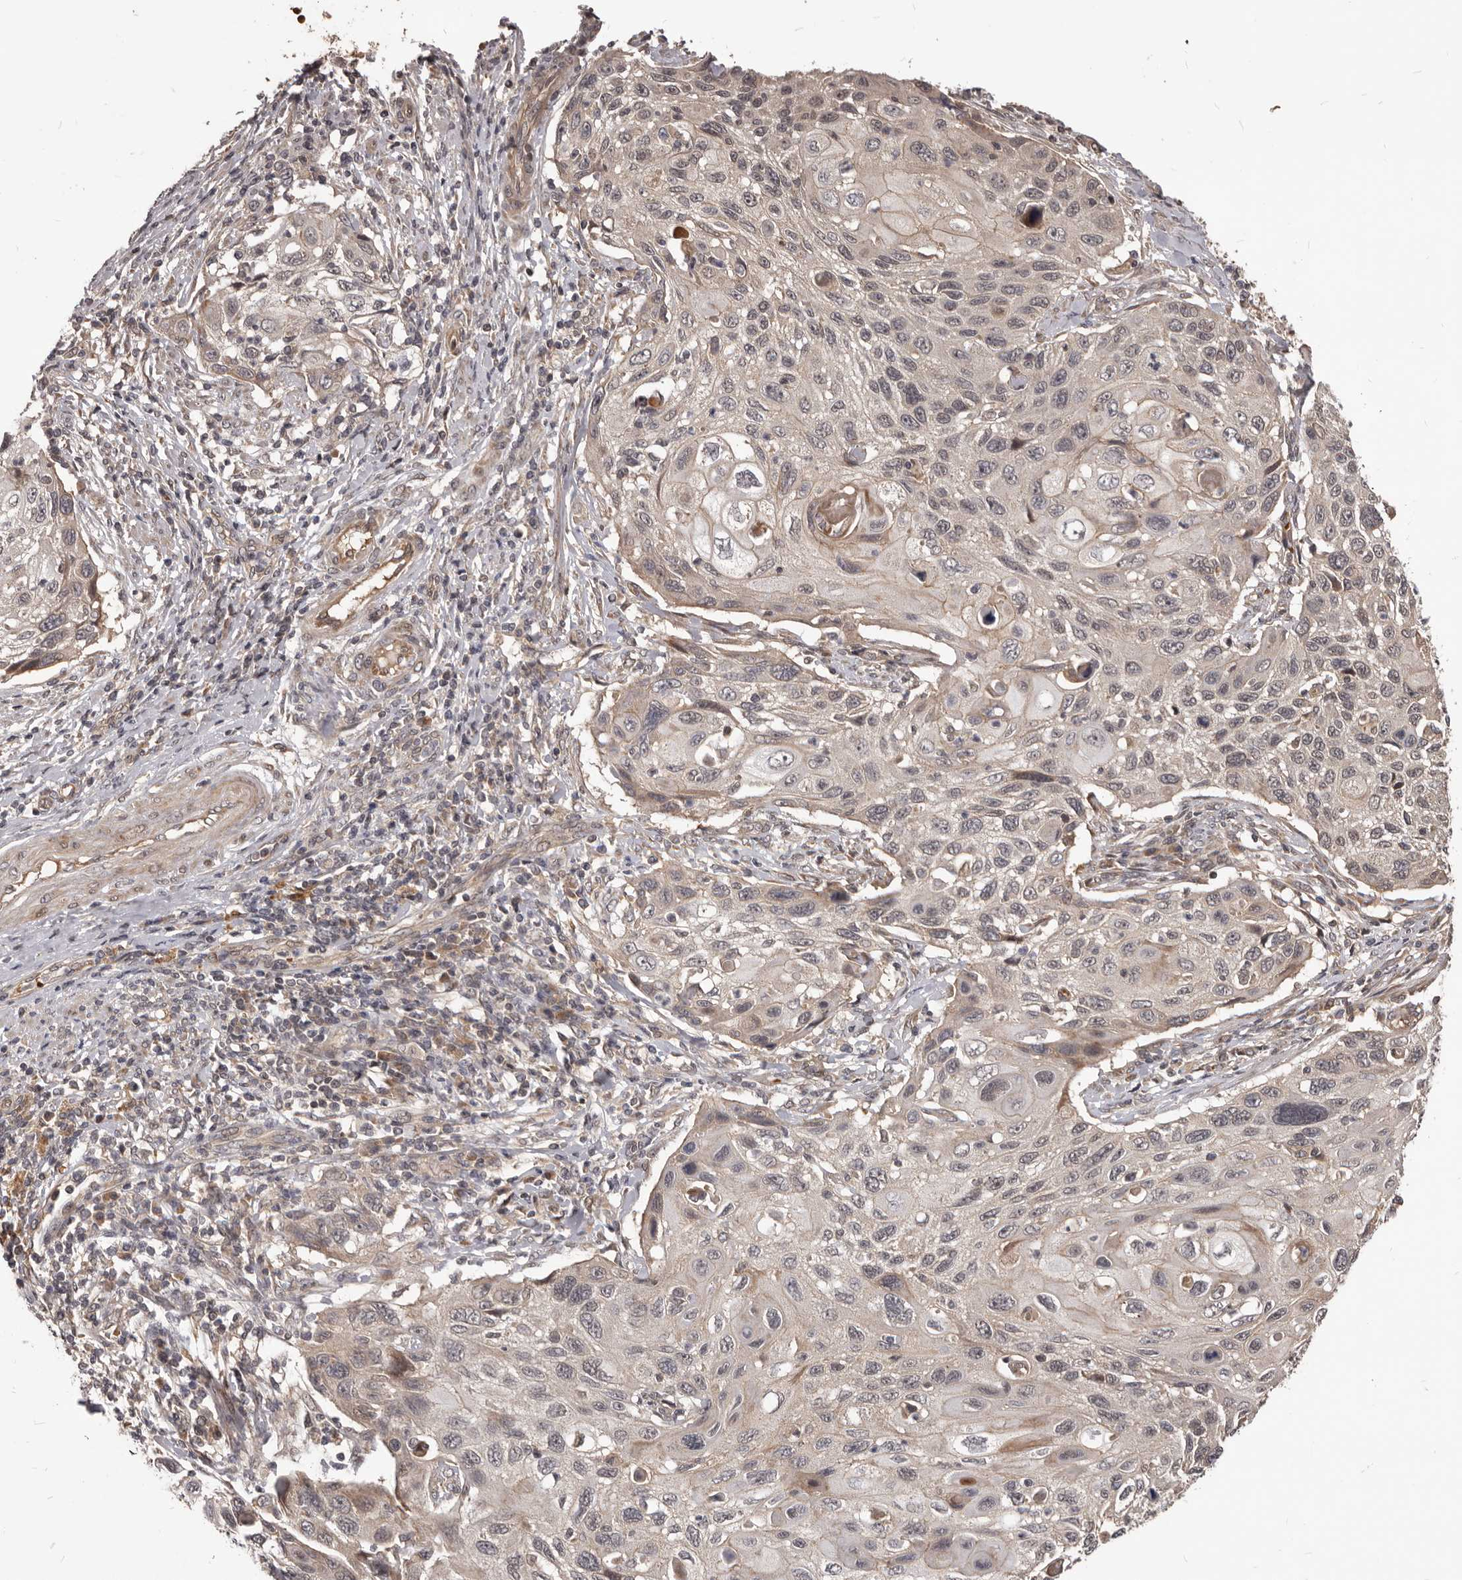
{"staining": {"intensity": "weak", "quantity": "<25%", "location": "cytoplasmic/membranous,nuclear"}, "tissue": "cervical cancer", "cell_type": "Tumor cells", "image_type": "cancer", "snomed": [{"axis": "morphology", "description": "Squamous cell carcinoma, NOS"}, {"axis": "topography", "description": "Cervix"}], "caption": "Photomicrograph shows no protein positivity in tumor cells of cervical cancer (squamous cell carcinoma) tissue. (Brightfield microscopy of DAB (3,3'-diaminobenzidine) IHC at high magnification).", "gene": "GABPB2", "patient": {"sex": "female", "age": 70}}